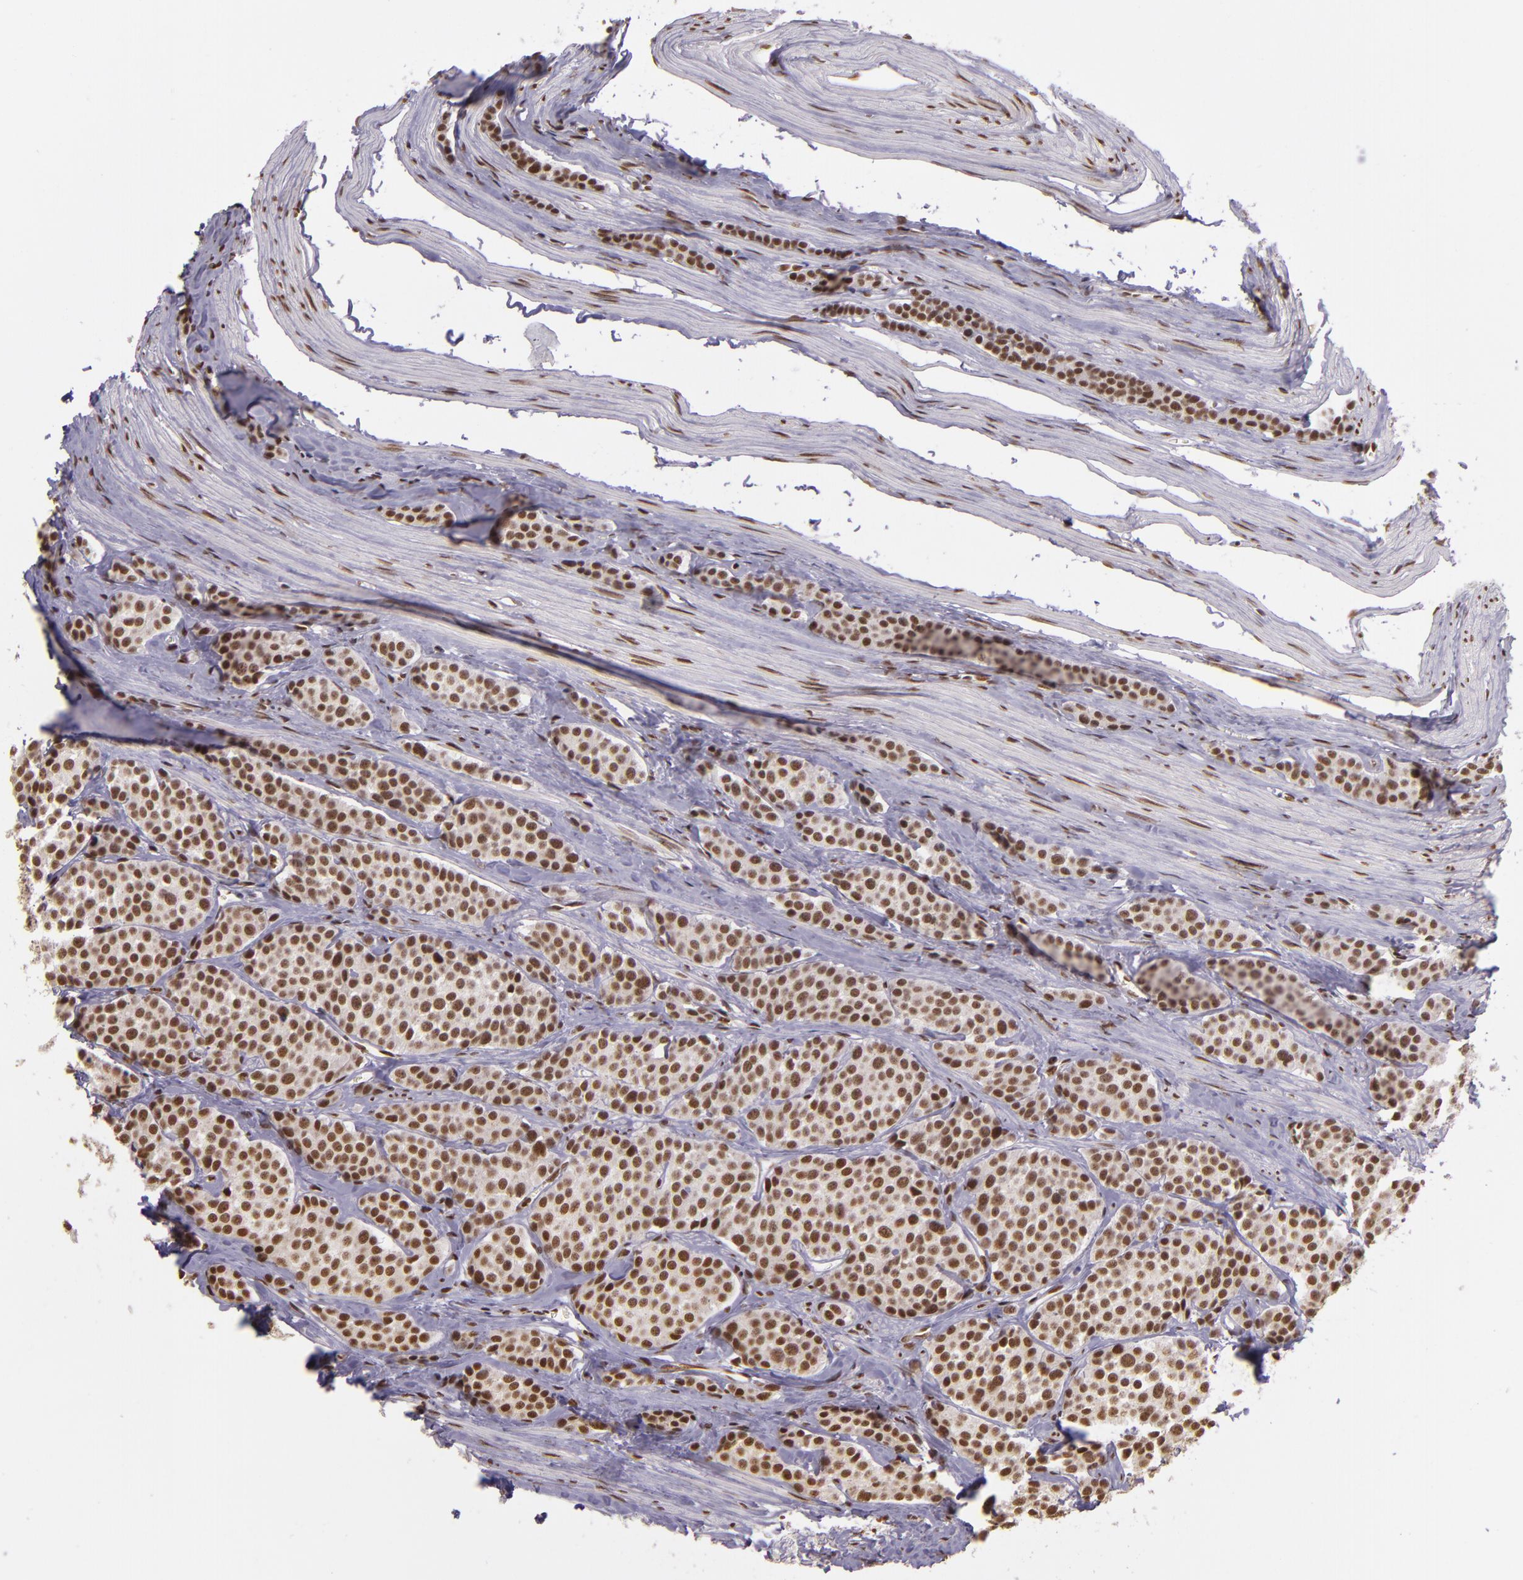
{"staining": {"intensity": "moderate", "quantity": ">75%", "location": "nuclear"}, "tissue": "carcinoid", "cell_type": "Tumor cells", "image_type": "cancer", "snomed": [{"axis": "morphology", "description": "Carcinoid, malignant, NOS"}, {"axis": "topography", "description": "Small intestine"}], "caption": "Protein staining of carcinoid tissue exhibits moderate nuclear expression in about >75% of tumor cells. The staining was performed using DAB (3,3'-diaminobenzidine) to visualize the protein expression in brown, while the nuclei were stained in blue with hematoxylin (Magnification: 20x).", "gene": "USF1", "patient": {"sex": "male", "age": 60}}